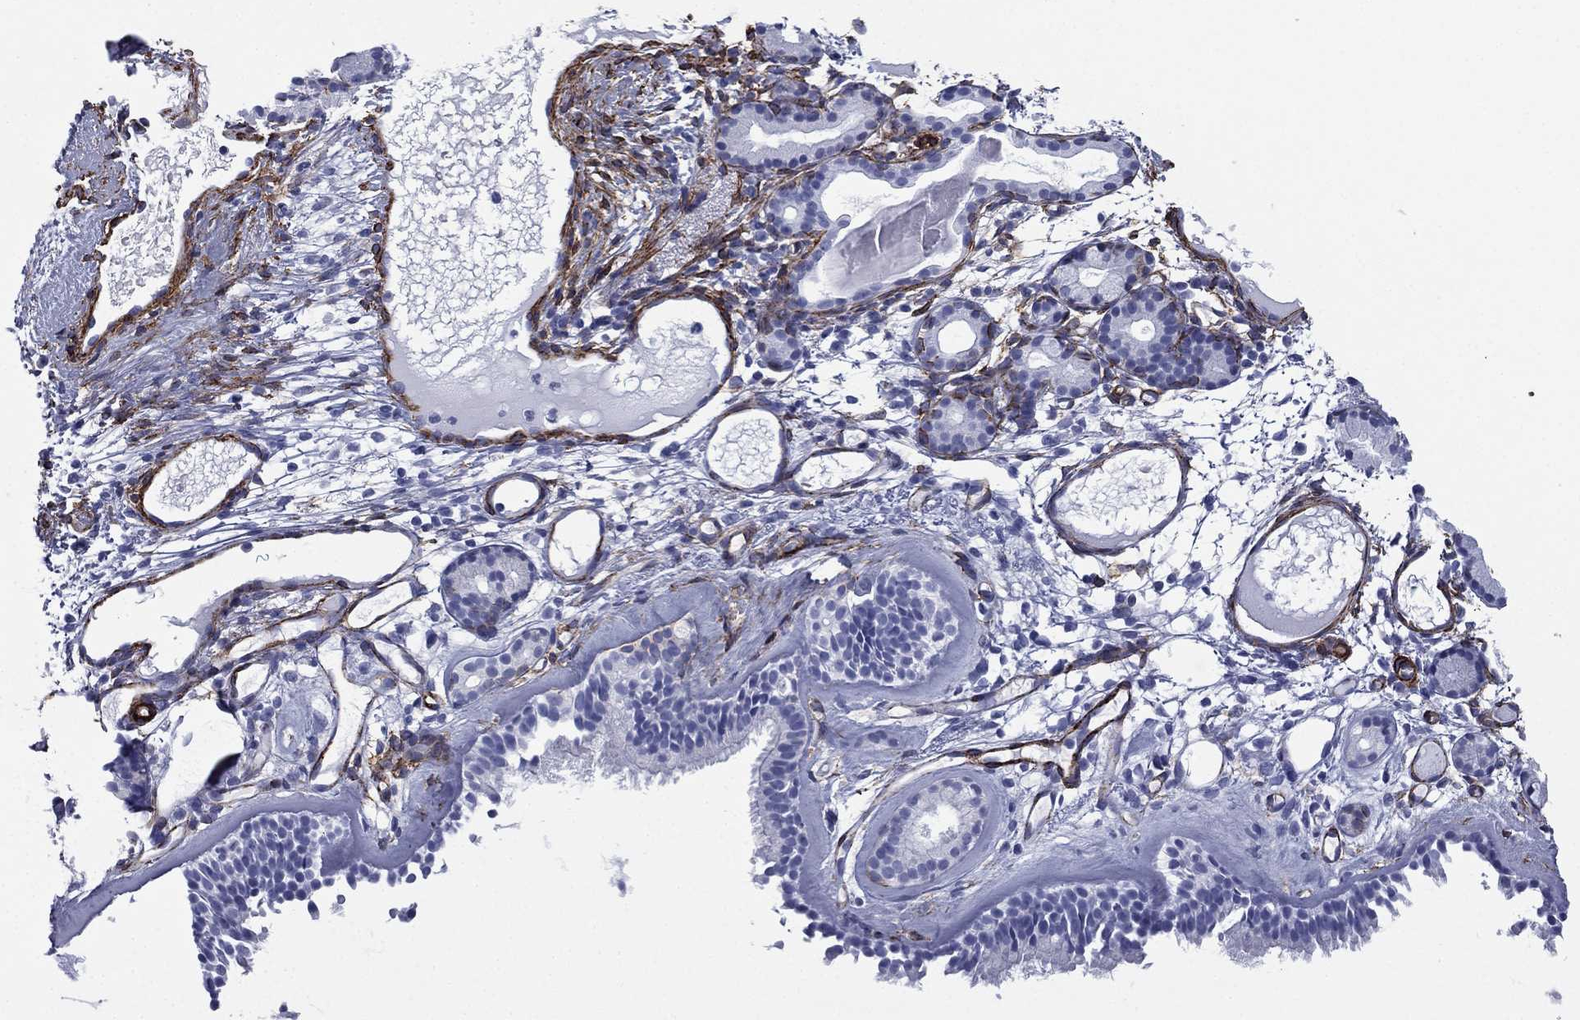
{"staining": {"intensity": "negative", "quantity": "none", "location": "none"}, "tissue": "nasopharynx", "cell_type": "Respiratory epithelial cells", "image_type": "normal", "snomed": [{"axis": "morphology", "description": "Normal tissue, NOS"}, {"axis": "topography", "description": "Nasopharynx"}], "caption": "Immunohistochemistry (IHC) histopathology image of unremarkable nasopharynx: nasopharynx stained with DAB reveals no significant protein staining in respiratory epithelial cells. The staining is performed using DAB (3,3'-diaminobenzidine) brown chromogen with nuclei counter-stained in using hematoxylin.", "gene": "CAVIN3", "patient": {"sex": "female", "age": 81}}